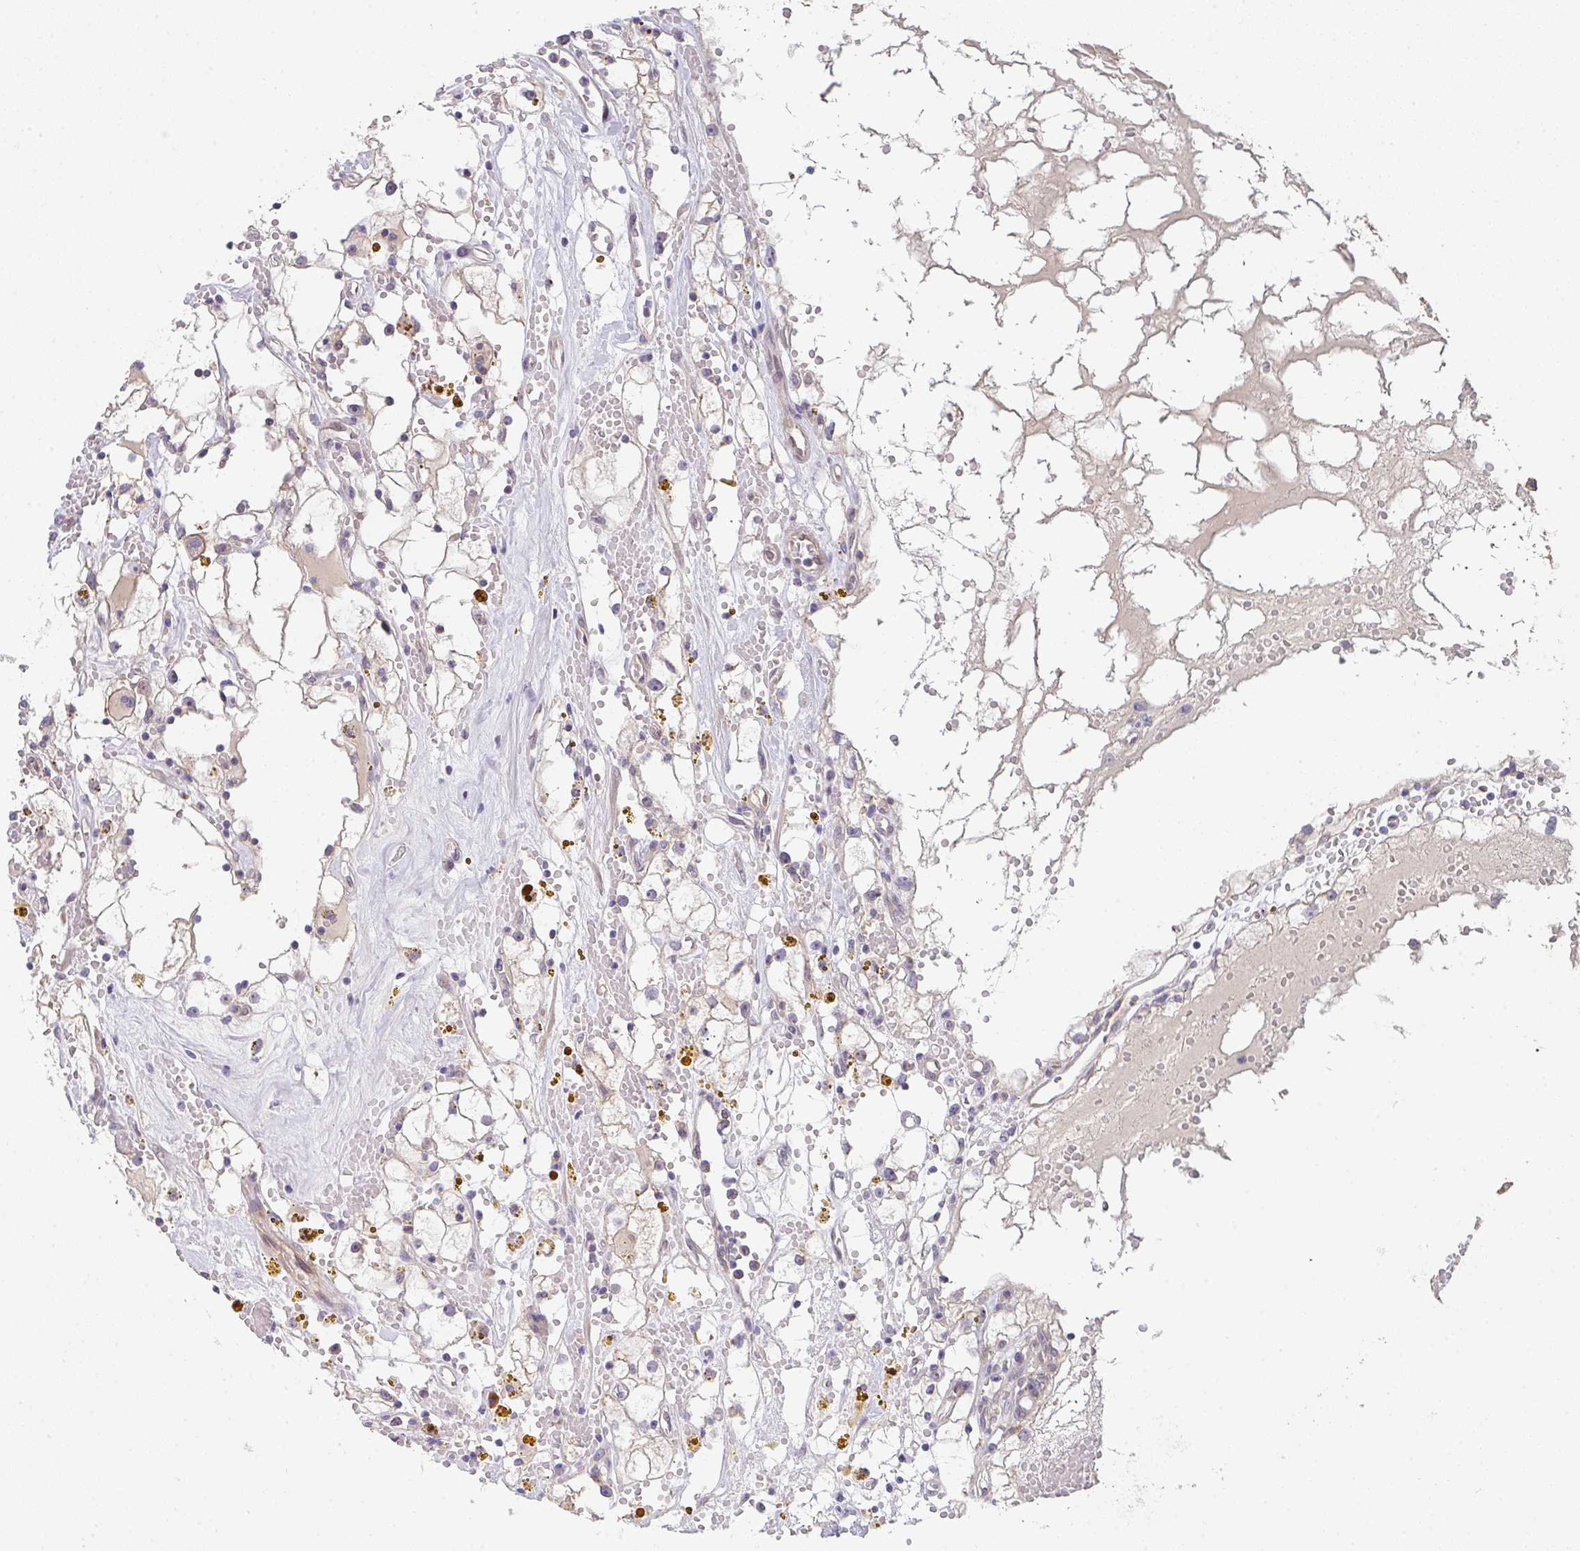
{"staining": {"intensity": "negative", "quantity": "none", "location": "none"}, "tissue": "renal cancer", "cell_type": "Tumor cells", "image_type": "cancer", "snomed": [{"axis": "morphology", "description": "Adenocarcinoma, NOS"}, {"axis": "topography", "description": "Kidney"}], "caption": "The immunohistochemistry micrograph has no significant staining in tumor cells of renal cancer tissue. (DAB (3,3'-diaminobenzidine) immunohistochemistry (IHC), high magnification).", "gene": "TNFRSF10A", "patient": {"sex": "male", "age": 56}}